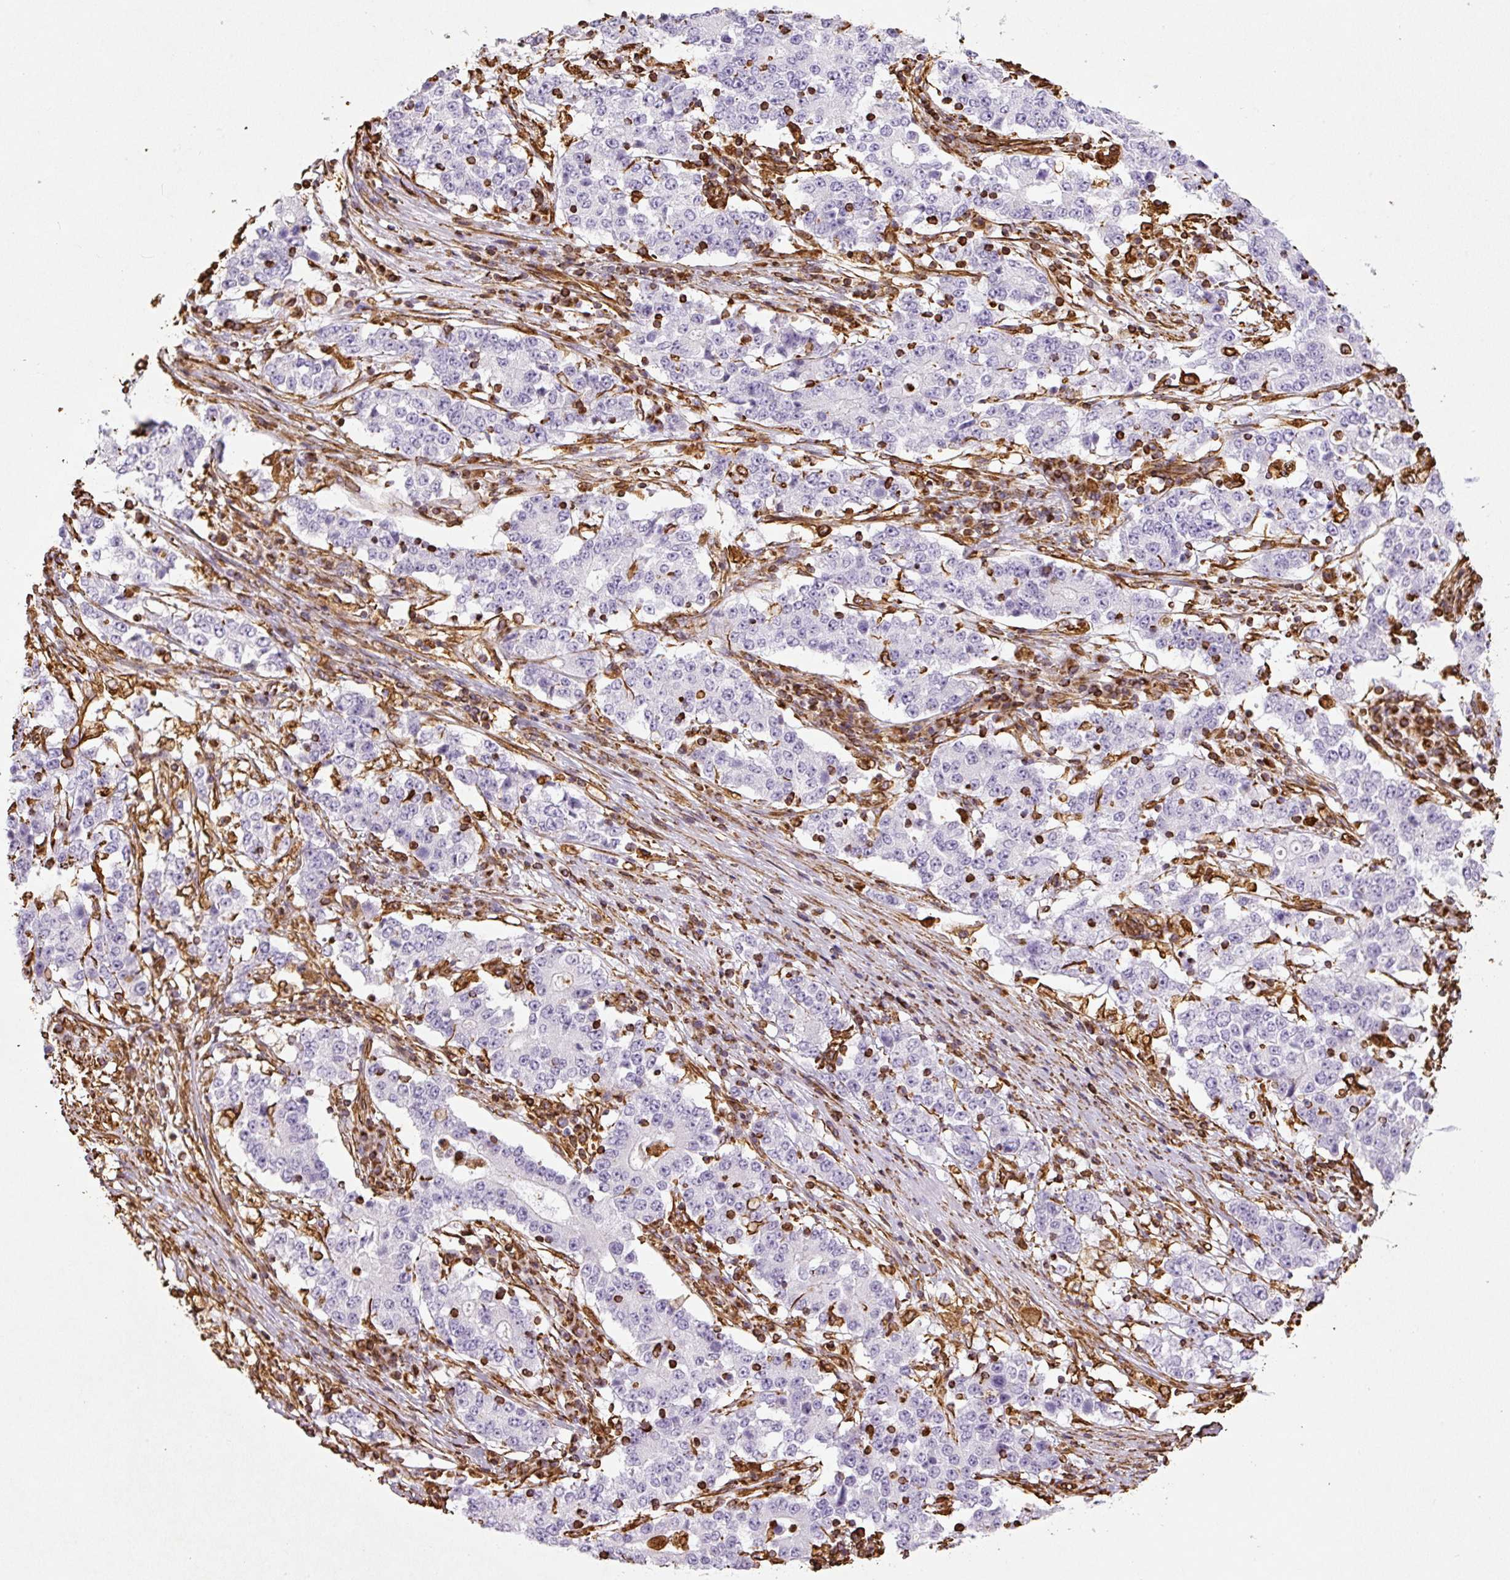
{"staining": {"intensity": "negative", "quantity": "none", "location": "none"}, "tissue": "stomach cancer", "cell_type": "Tumor cells", "image_type": "cancer", "snomed": [{"axis": "morphology", "description": "Adenocarcinoma, NOS"}, {"axis": "topography", "description": "Stomach"}], "caption": "Tumor cells are negative for brown protein staining in stomach adenocarcinoma.", "gene": "VIM", "patient": {"sex": "male", "age": 59}}